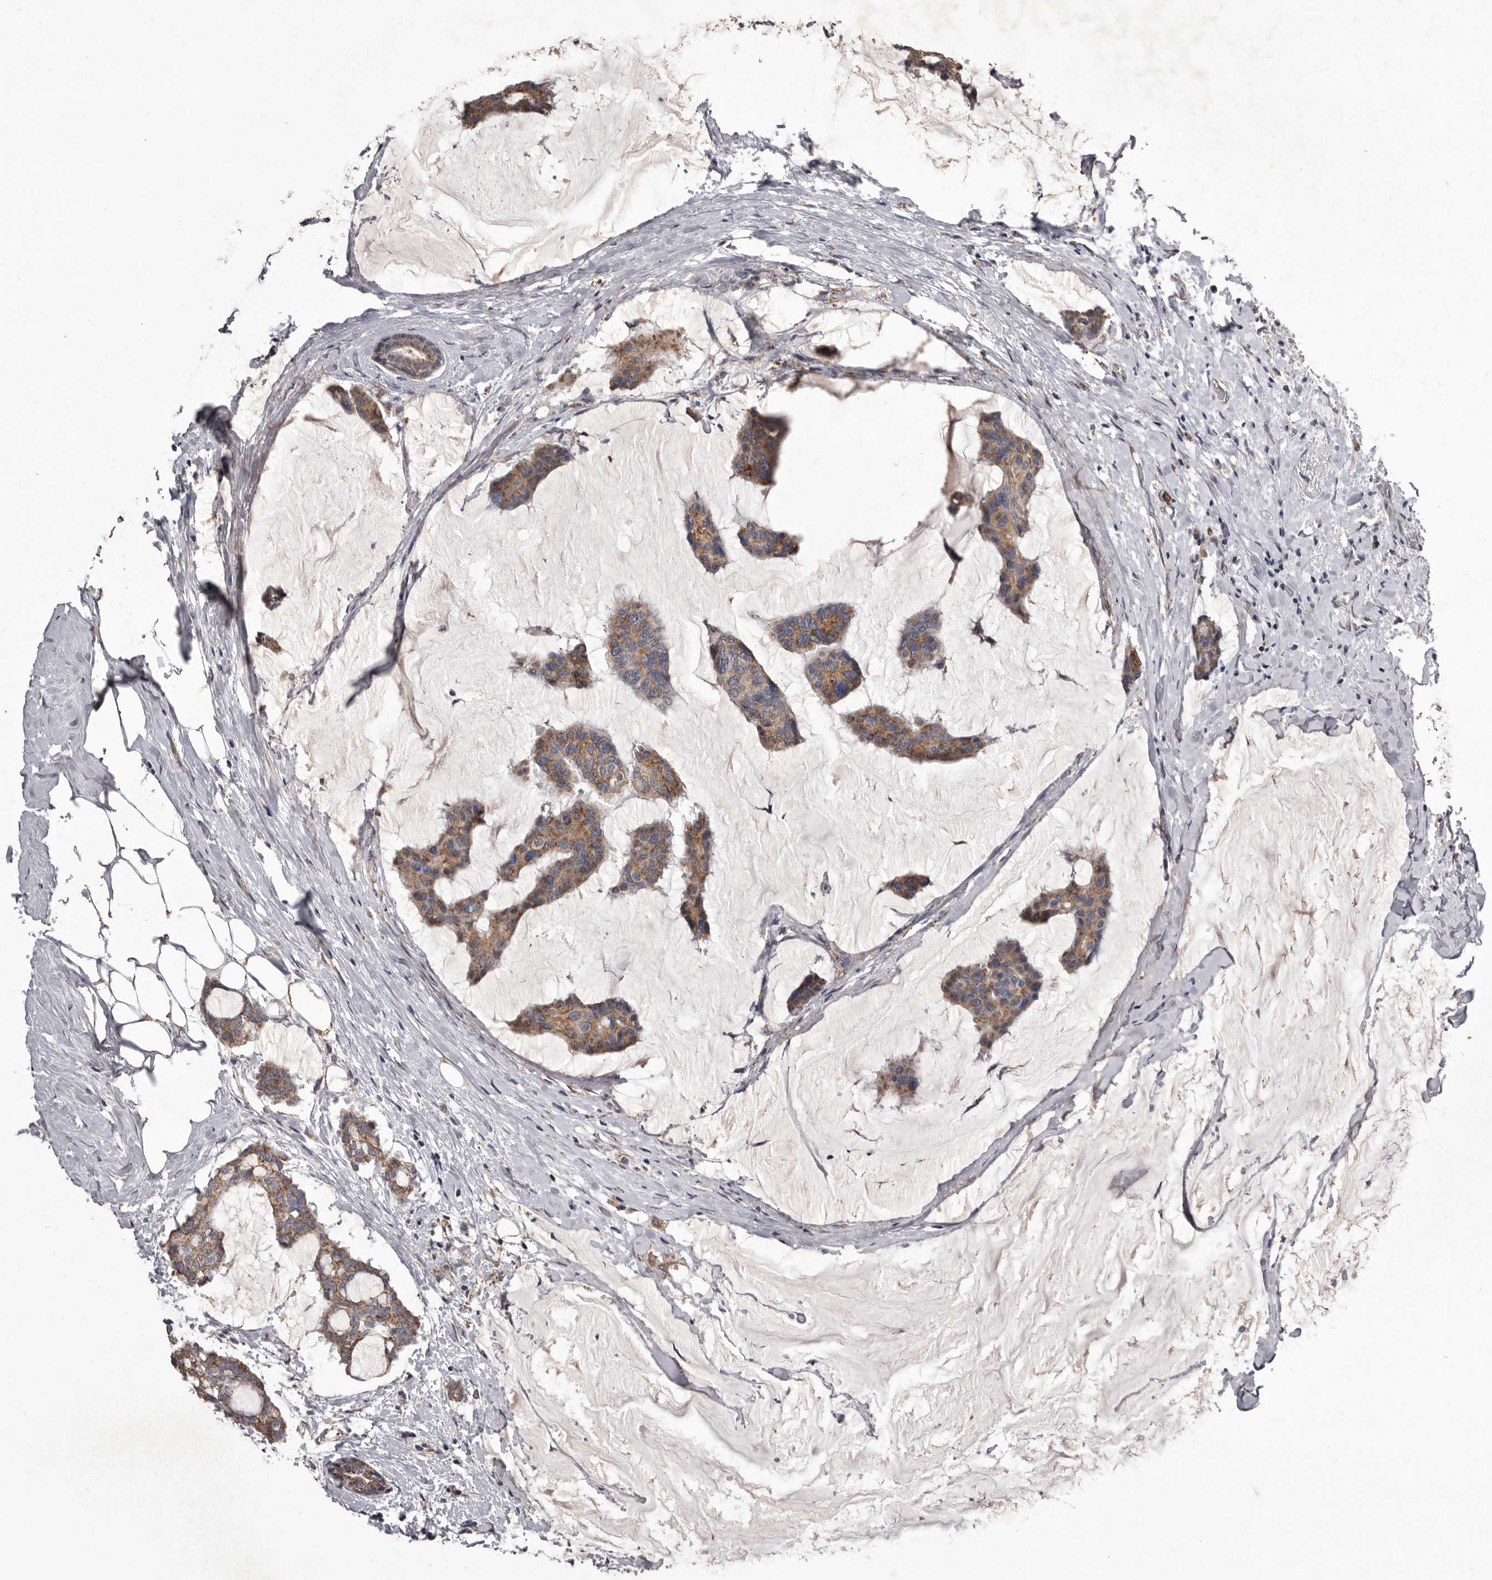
{"staining": {"intensity": "moderate", "quantity": ">75%", "location": "cytoplasmic/membranous"}, "tissue": "breast cancer", "cell_type": "Tumor cells", "image_type": "cancer", "snomed": [{"axis": "morphology", "description": "Duct carcinoma"}, {"axis": "topography", "description": "Breast"}], "caption": "Human breast cancer (infiltrating ductal carcinoma) stained for a protein (brown) displays moderate cytoplasmic/membranous positive staining in approximately >75% of tumor cells.", "gene": "CXCL14", "patient": {"sex": "female", "age": 93}}